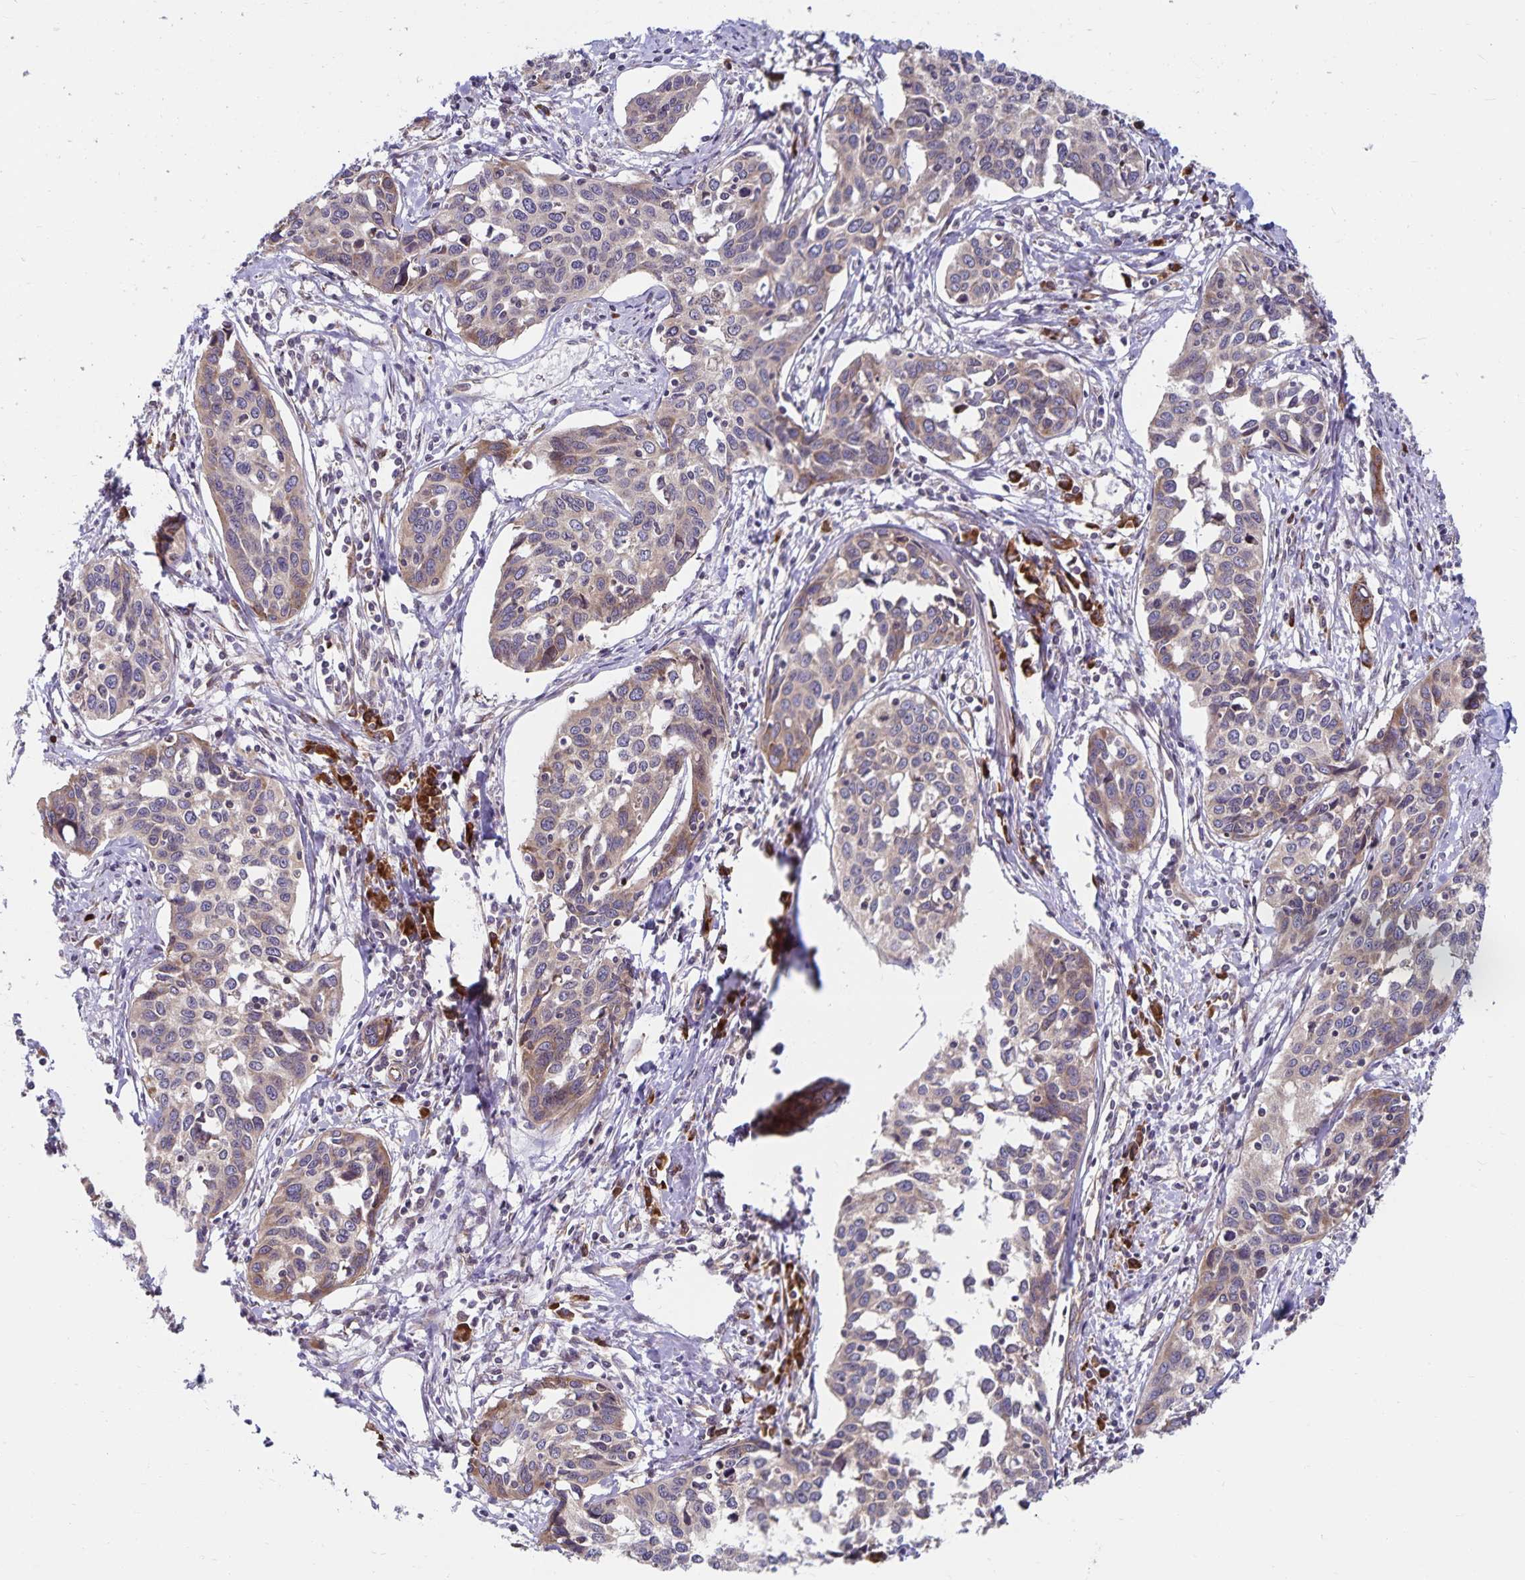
{"staining": {"intensity": "moderate", "quantity": "<25%", "location": "cytoplasmic/membranous"}, "tissue": "cervical cancer", "cell_type": "Tumor cells", "image_type": "cancer", "snomed": [{"axis": "morphology", "description": "Squamous cell carcinoma, NOS"}, {"axis": "topography", "description": "Cervix"}], "caption": "Immunohistochemical staining of human cervical squamous cell carcinoma demonstrates low levels of moderate cytoplasmic/membranous protein expression in about <25% of tumor cells.", "gene": "SEC62", "patient": {"sex": "female", "age": 31}}